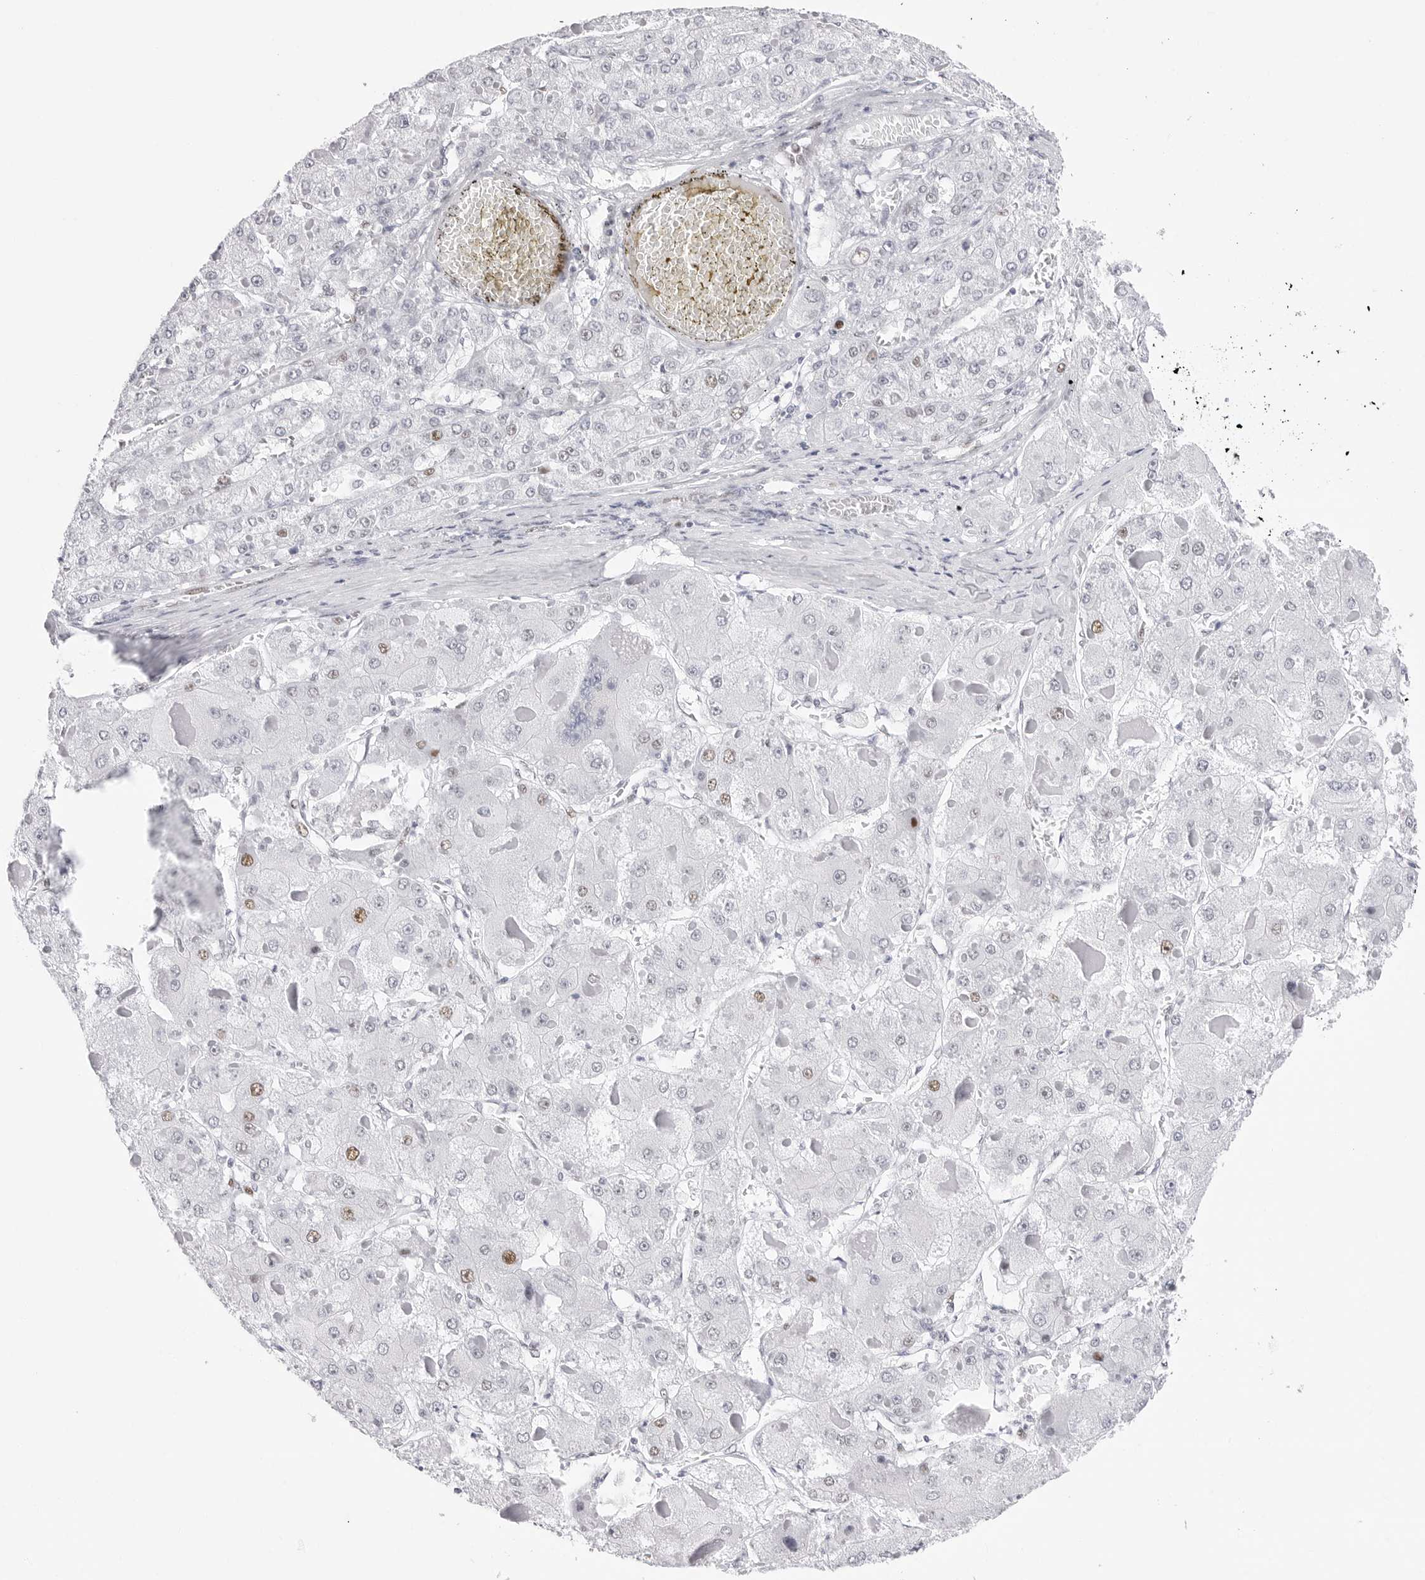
{"staining": {"intensity": "moderate", "quantity": "<25%", "location": "nuclear"}, "tissue": "liver cancer", "cell_type": "Tumor cells", "image_type": "cancer", "snomed": [{"axis": "morphology", "description": "Carcinoma, Hepatocellular, NOS"}, {"axis": "topography", "description": "Liver"}], "caption": "A low amount of moderate nuclear staining is present in about <25% of tumor cells in hepatocellular carcinoma (liver) tissue.", "gene": "NASP", "patient": {"sex": "female", "age": 73}}